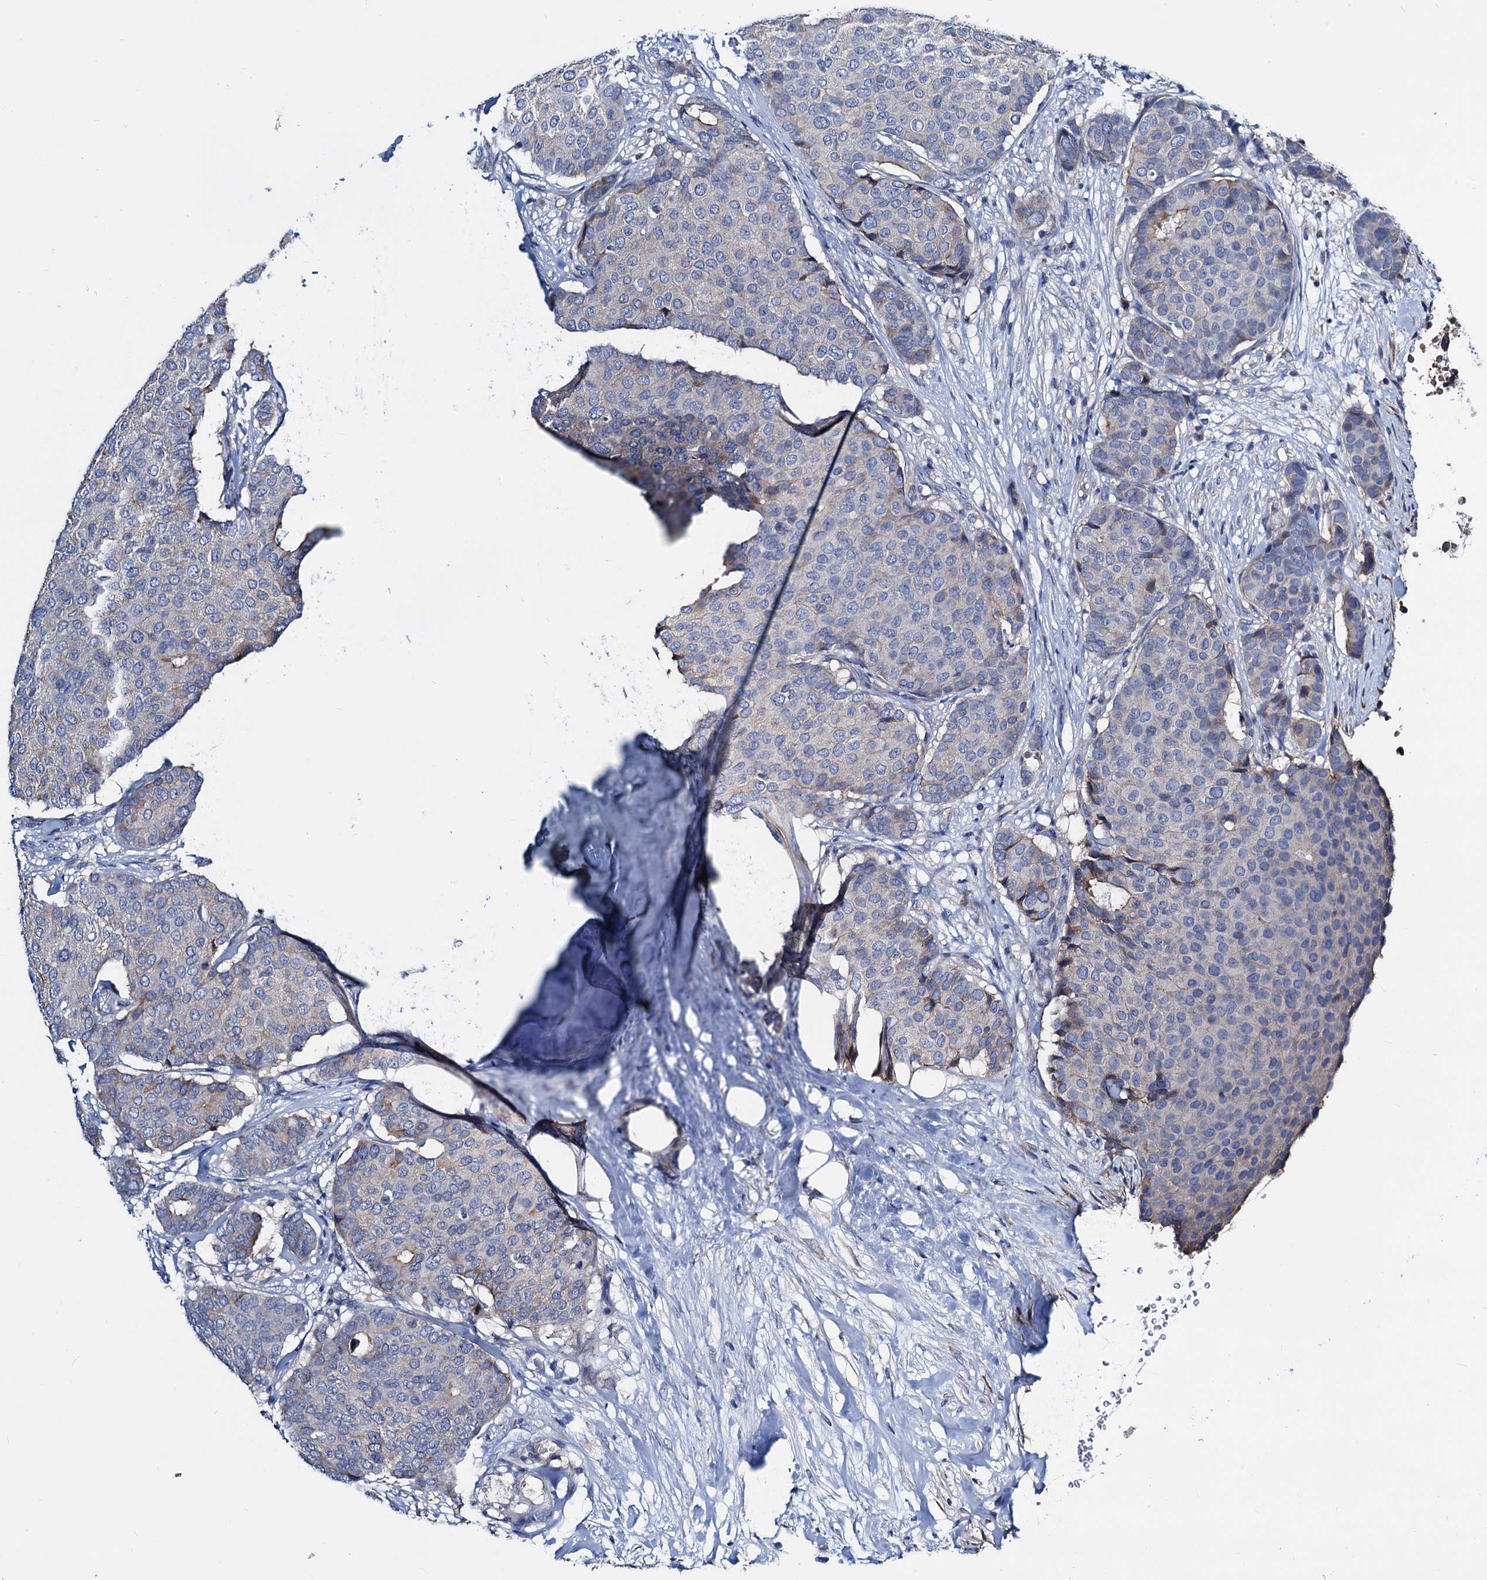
{"staining": {"intensity": "moderate", "quantity": "<25%", "location": "cytoplasmic/membranous"}, "tissue": "breast cancer", "cell_type": "Tumor cells", "image_type": "cancer", "snomed": [{"axis": "morphology", "description": "Duct carcinoma"}, {"axis": "topography", "description": "Breast"}], "caption": "There is low levels of moderate cytoplasmic/membranous positivity in tumor cells of breast intraductal carcinoma, as demonstrated by immunohistochemical staining (brown color).", "gene": "GCOM1", "patient": {"sex": "female", "age": 75}}